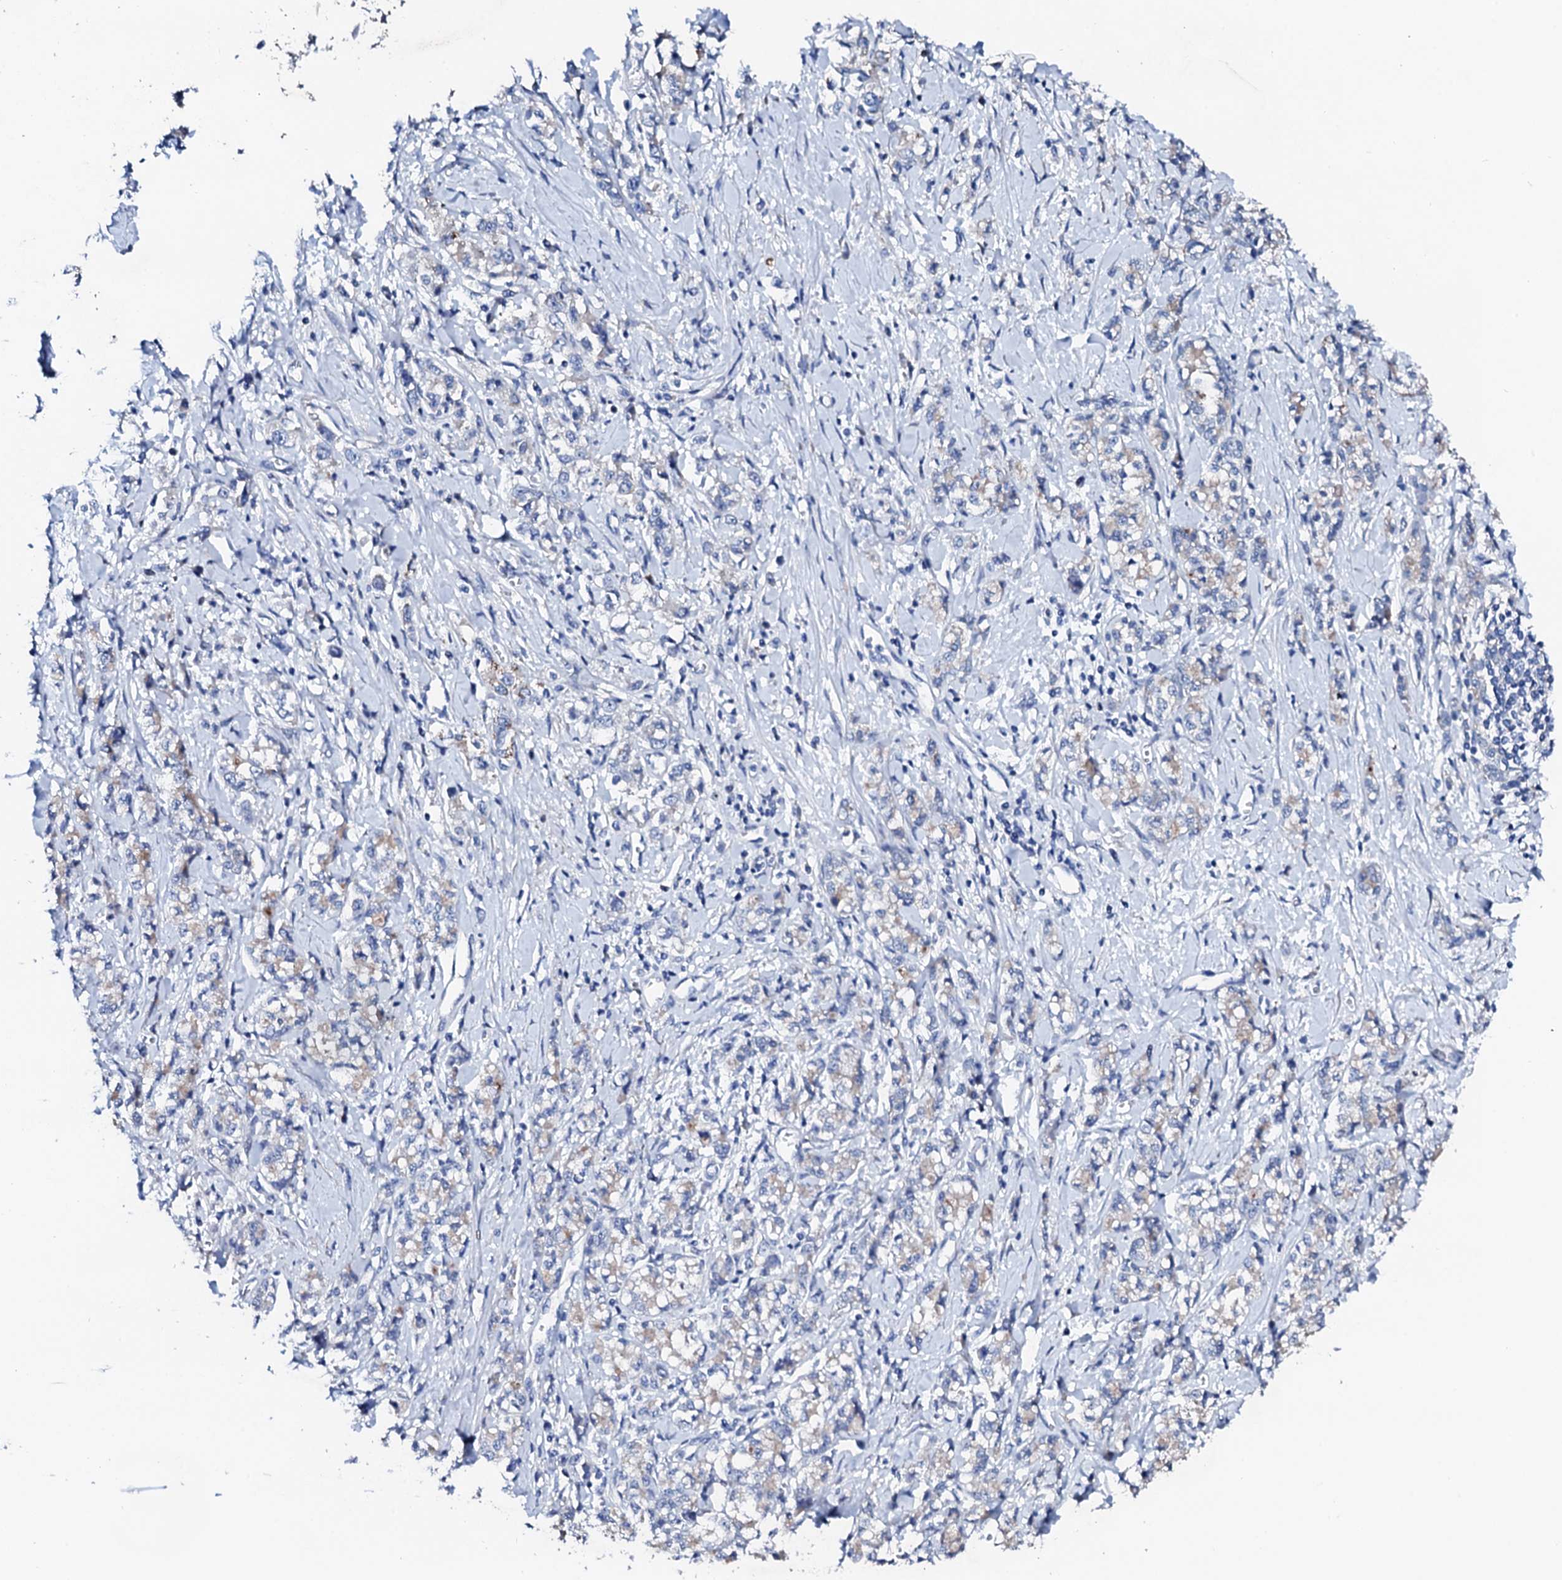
{"staining": {"intensity": "negative", "quantity": "none", "location": "none"}, "tissue": "stomach cancer", "cell_type": "Tumor cells", "image_type": "cancer", "snomed": [{"axis": "morphology", "description": "Adenocarcinoma, NOS"}, {"axis": "topography", "description": "Stomach"}], "caption": "A micrograph of stomach adenocarcinoma stained for a protein shows no brown staining in tumor cells.", "gene": "TRDN", "patient": {"sex": "female", "age": 76}}